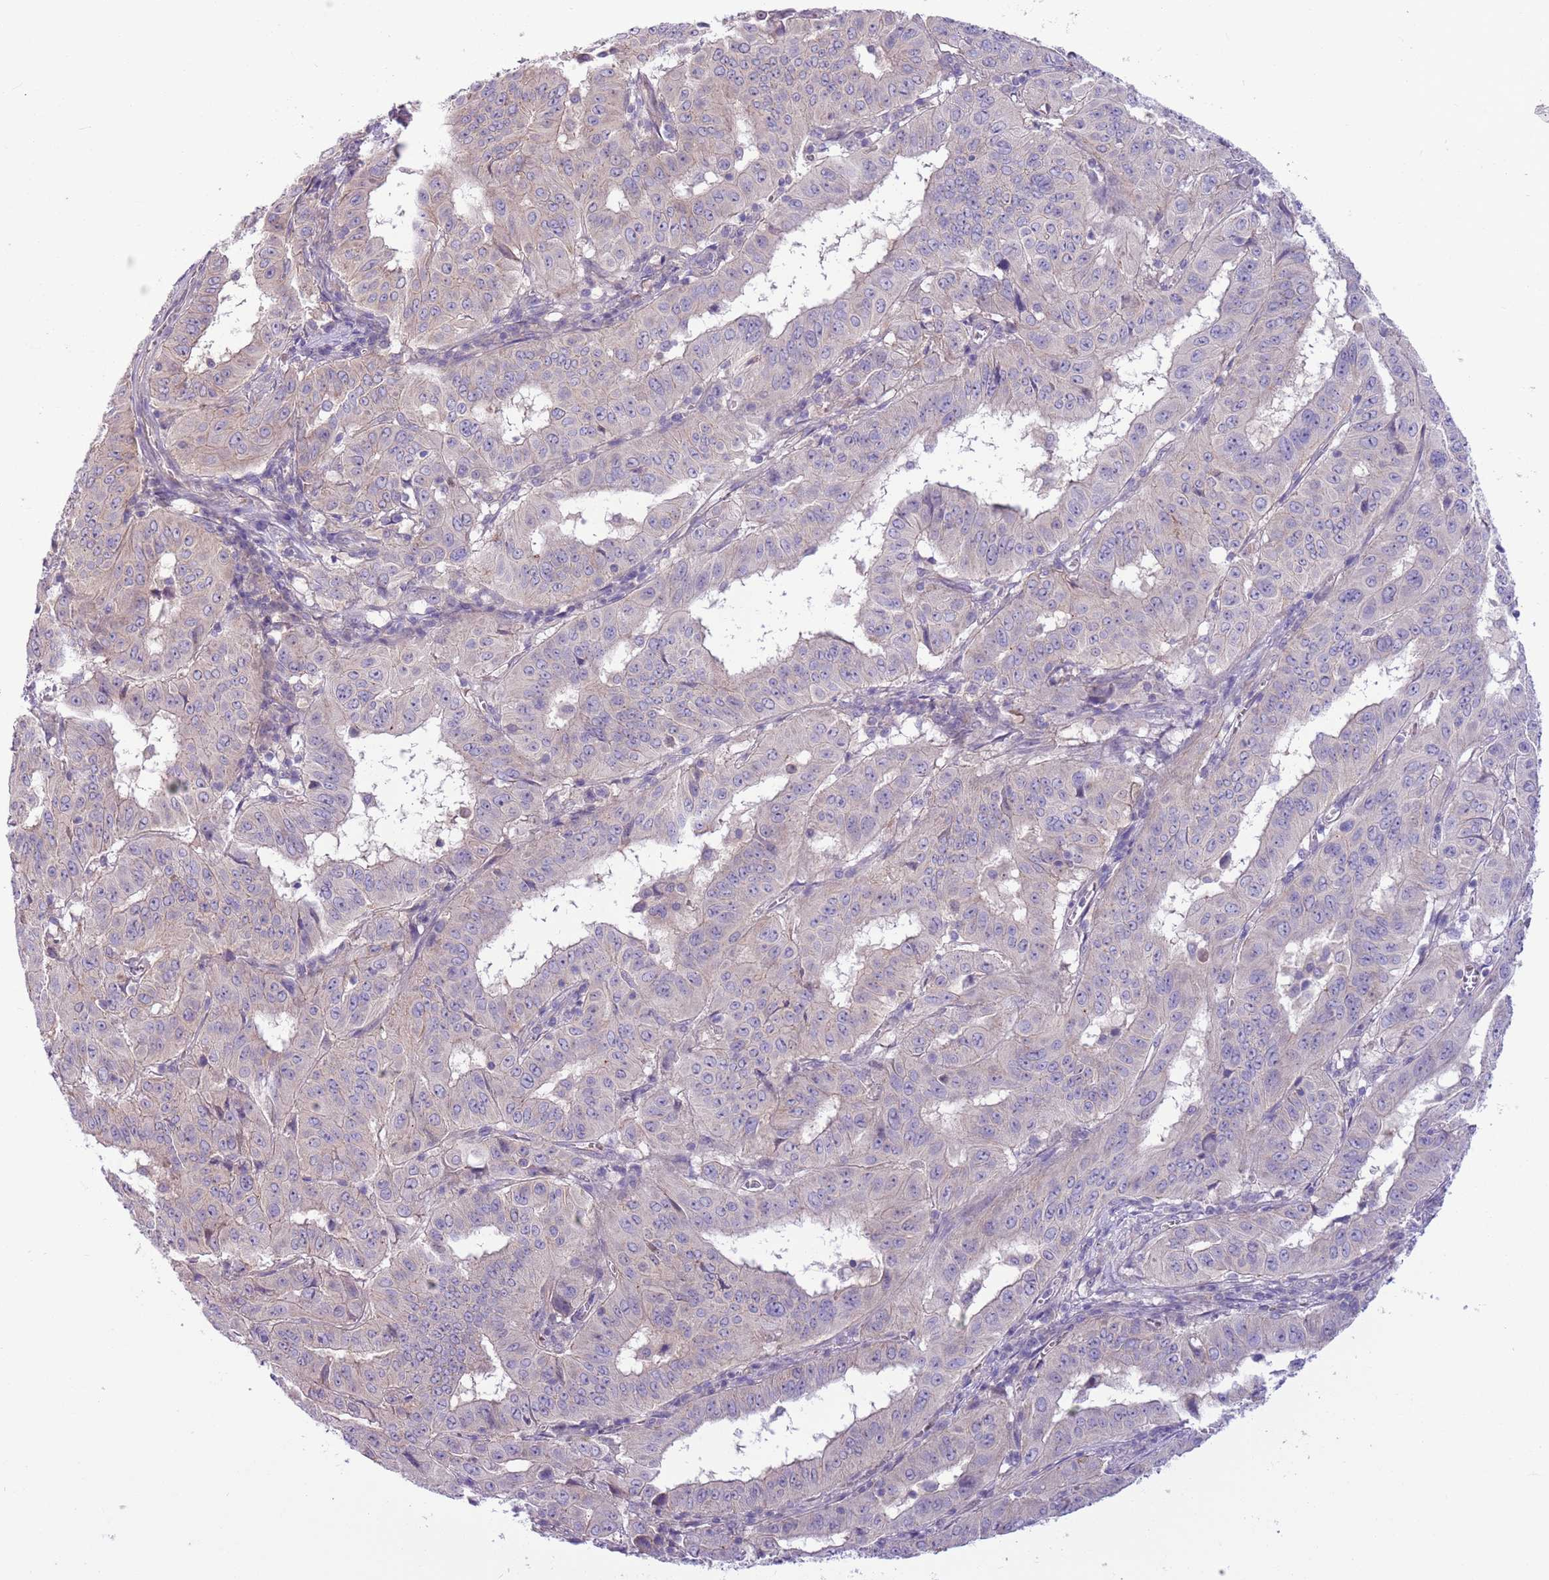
{"staining": {"intensity": "weak", "quantity": "<25%", "location": "cytoplasmic/membranous"}, "tissue": "pancreatic cancer", "cell_type": "Tumor cells", "image_type": "cancer", "snomed": [{"axis": "morphology", "description": "Adenocarcinoma, NOS"}, {"axis": "topography", "description": "Pancreas"}], "caption": "Immunohistochemistry of human adenocarcinoma (pancreatic) demonstrates no staining in tumor cells.", "gene": "PARP8", "patient": {"sex": "male", "age": 63}}